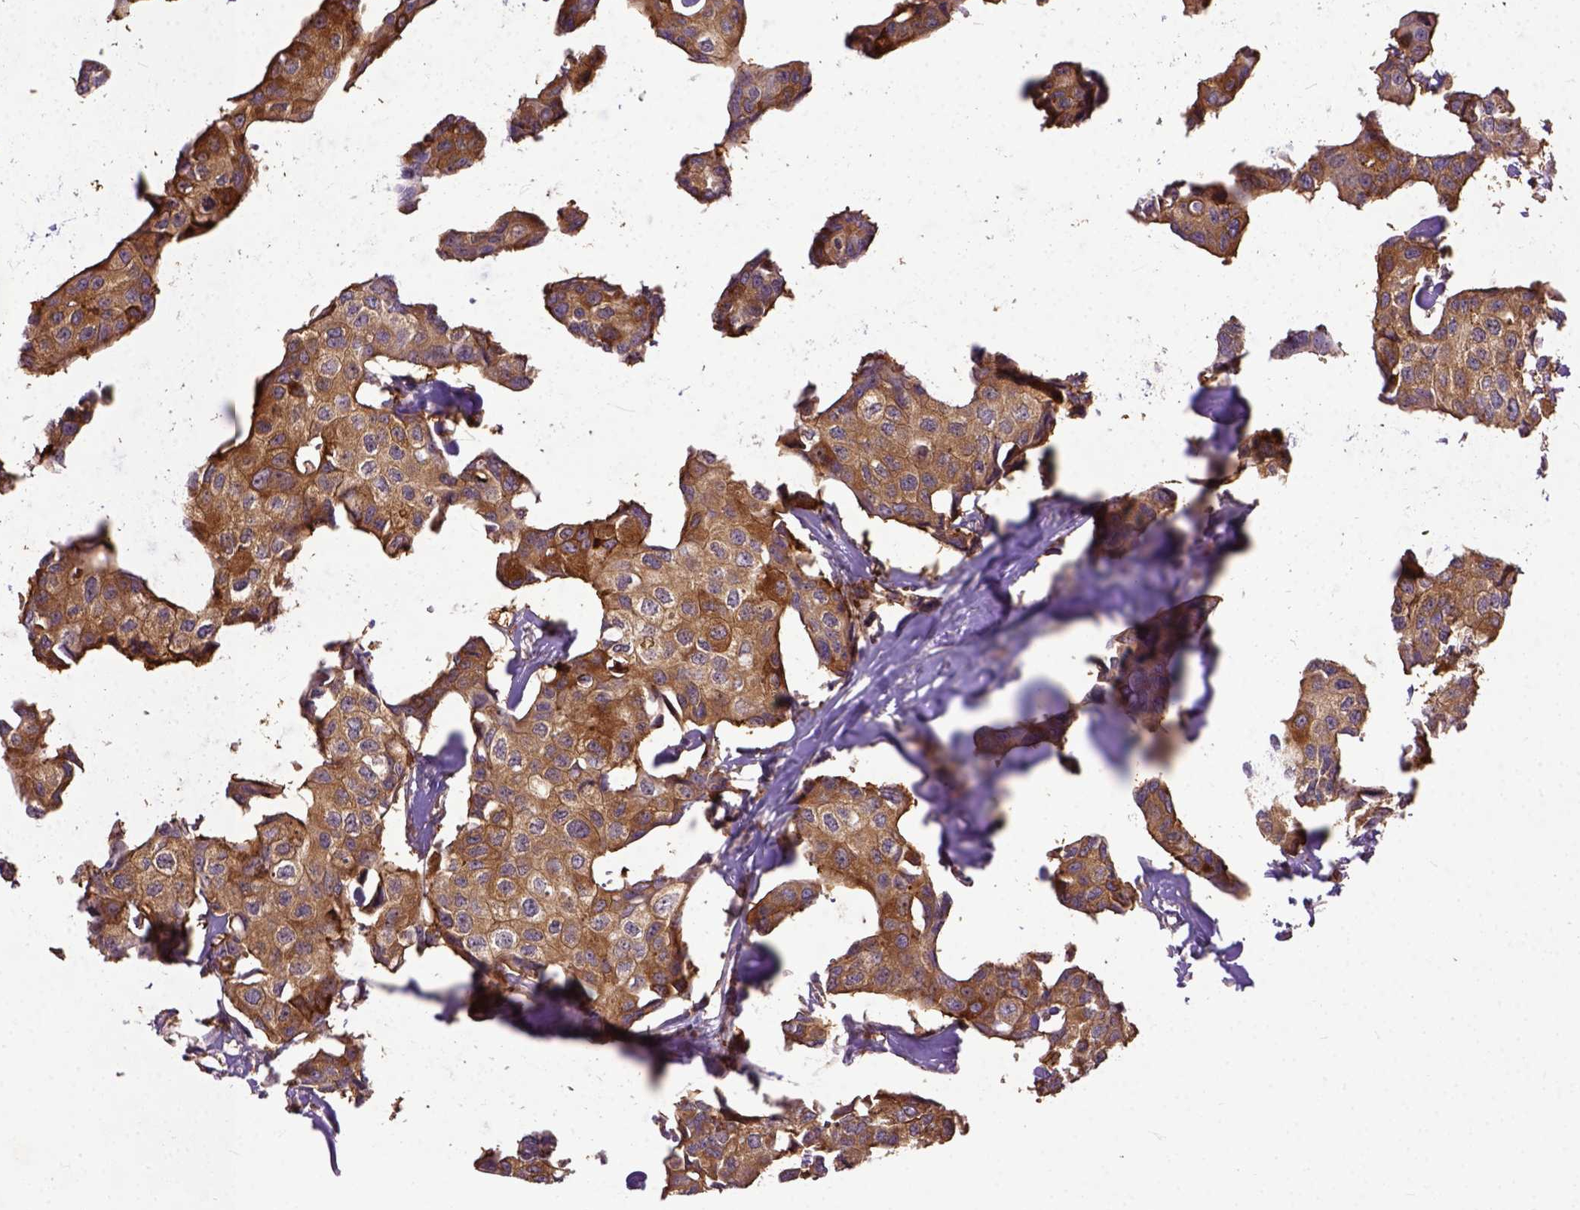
{"staining": {"intensity": "strong", "quantity": ">75%", "location": "cytoplasmic/membranous"}, "tissue": "breast cancer", "cell_type": "Tumor cells", "image_type": "cancer", "snomed": [{"axis": "morphology", "description": "Duct carcinoma"}, {"axis": "topography", "description": "Breast"}], "caption": "Immunohistochemical staining of human invasive ductal carcinoma (breast) exhibits strong cytoplasmic/membranous protein expression in approximately >75% of tumor cells.", "gene": "CPNE1", "patient": {"sex": "female", "age": 80}}